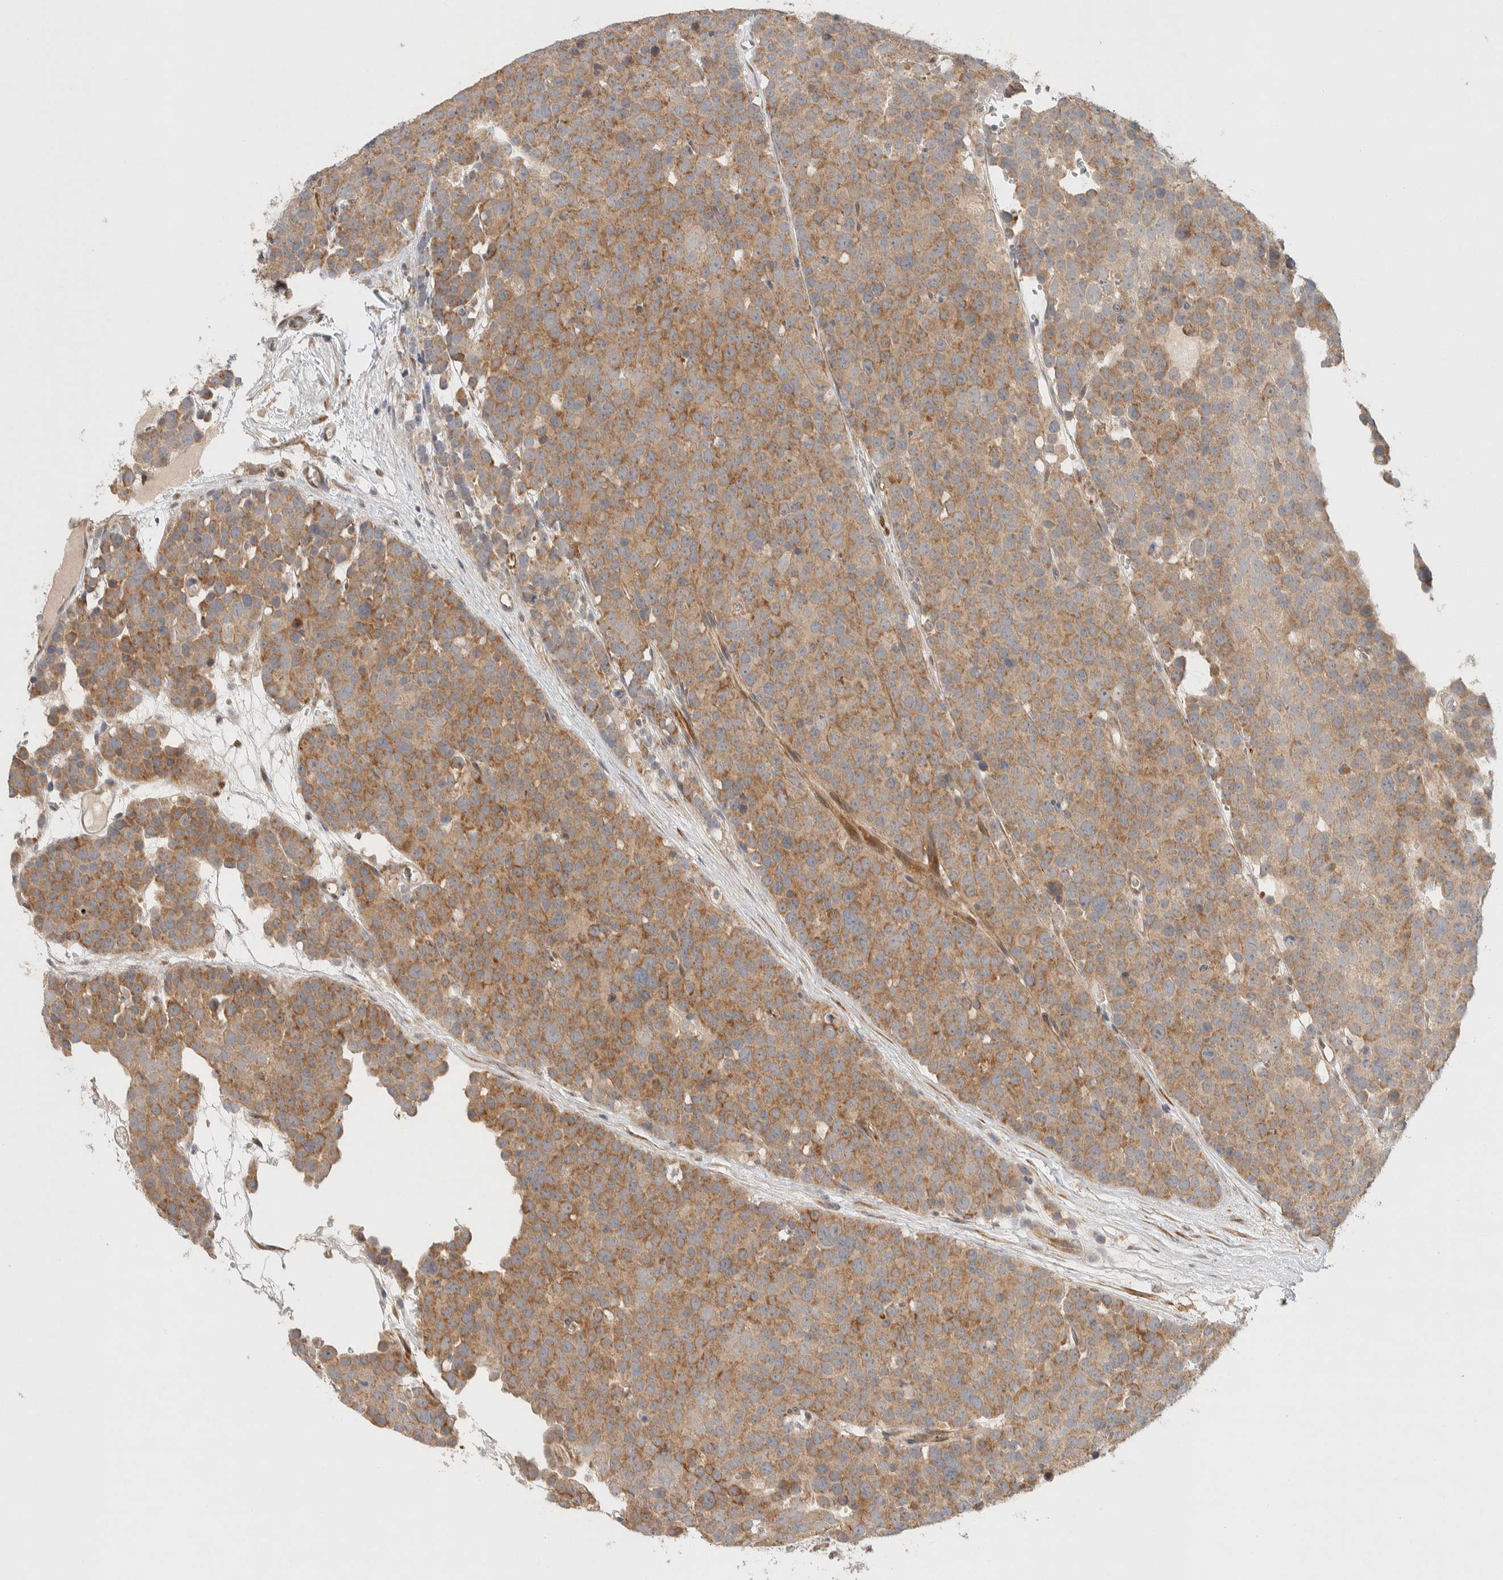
{"staining": {"intensity": "moderate", "quantity": ">75%", "location": "cytoplasmic/membranous"}, "tissue": "testis cancer", "cell_type": "Tumor cells", "image_type": "cancer", "snomed": [{"axis": "morphology", "description": "Seminoma, NOS"}, {"axis": "topography", "description": "Testis"}], "caption": "An image showing moderate cytoplasmic/membranous staining in approximately >75% of tumor cells in testis cancer (seminoma), as visualized by brown immunohistochemical staining.", "gene": "KIF9", "patient": {"sex": "male", "age": 71}}